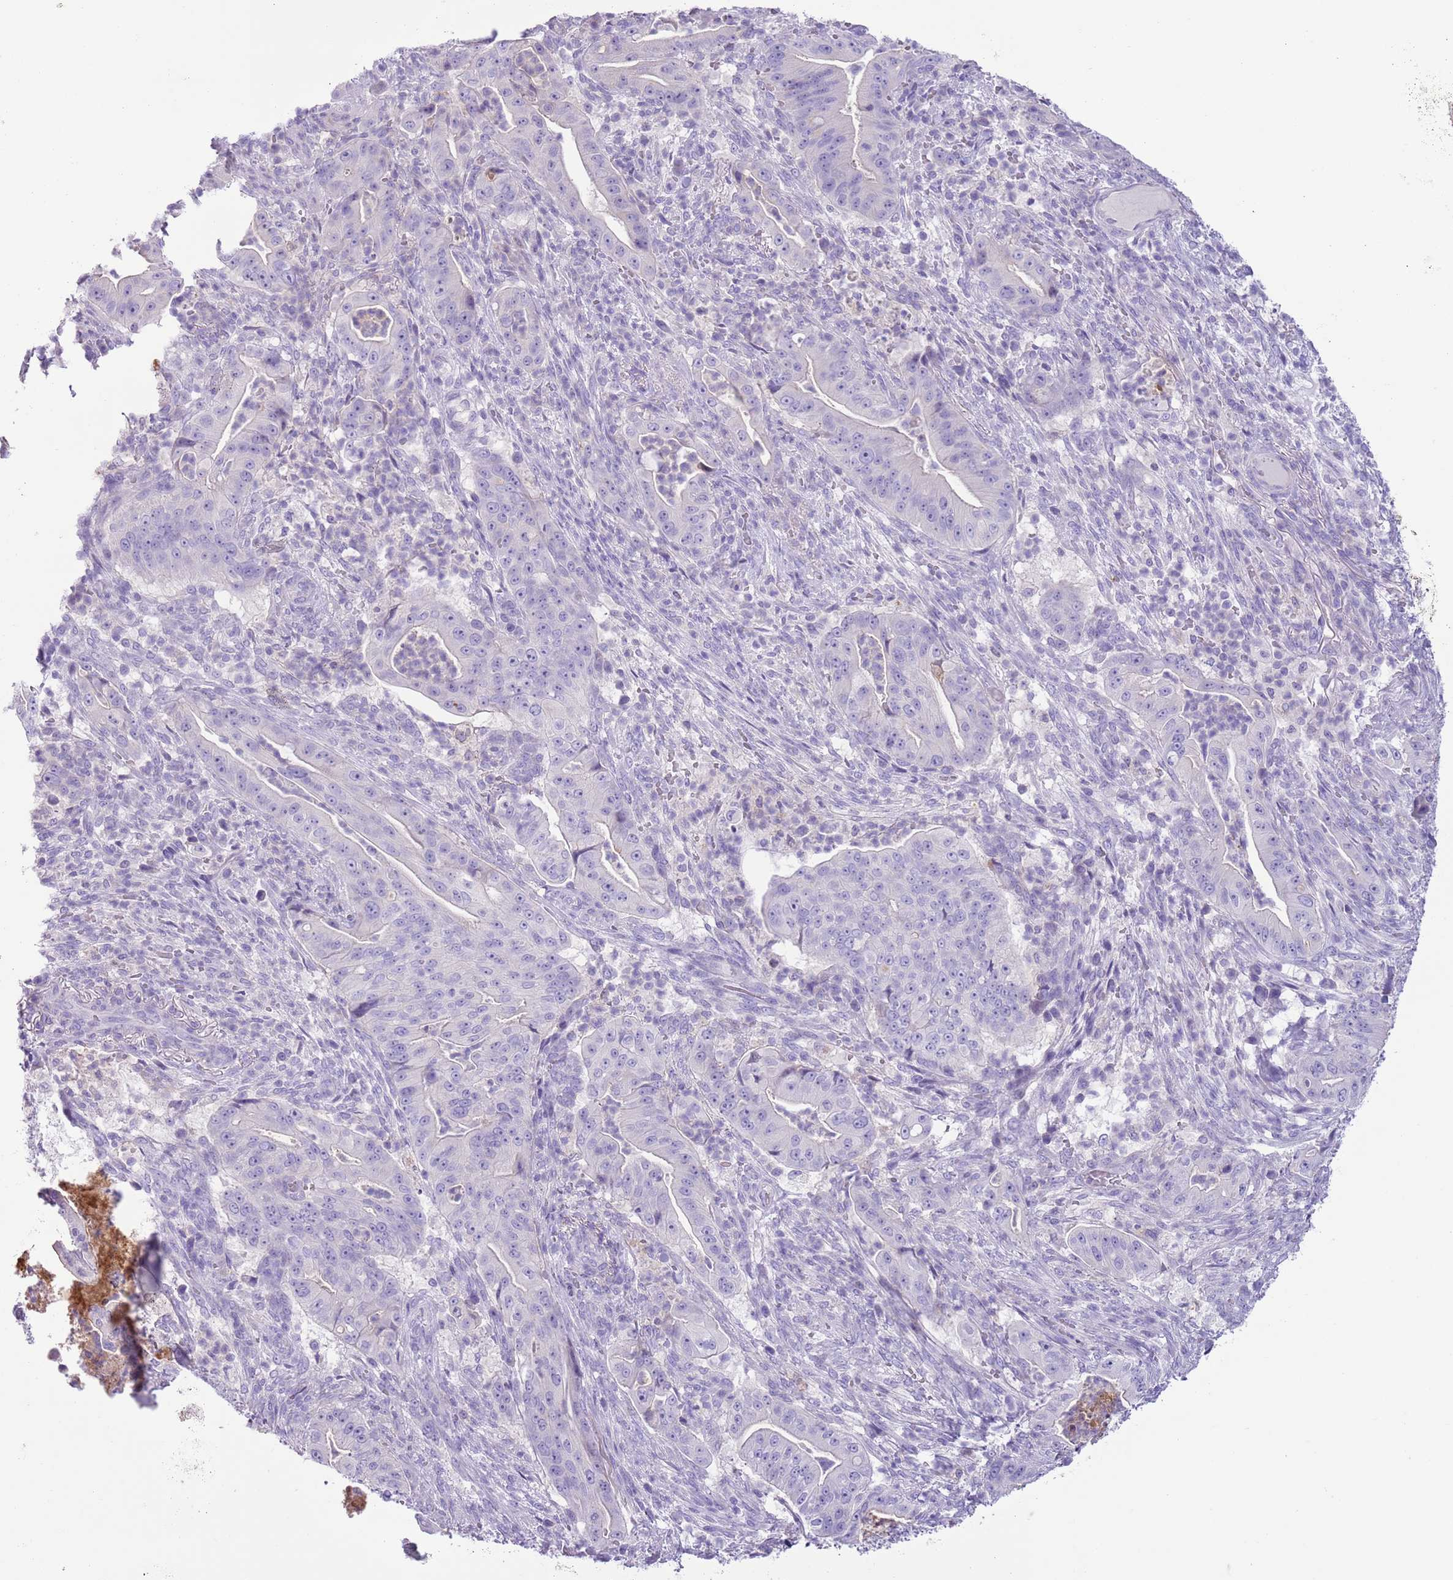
{"staining": {"intensity": "negative", "quantity": "none", "location": "none"}, "tissue": "pancreatic cancer", "cell_type": "Tumor cells", "image_type": "cancer", "snomed": [{"axis": "morphology", "description": "Adenocarcinoma, NOS"}, {"axis": "topography", "description": "Pancreas"}], "caption": "Pancreatic cancer (adenocarcinoma) was stained to show a protein in brown. There is no significant positivity in tumor cells.", "gene": "ZNF697", "patient": {"sex": "male", "age": 71}}